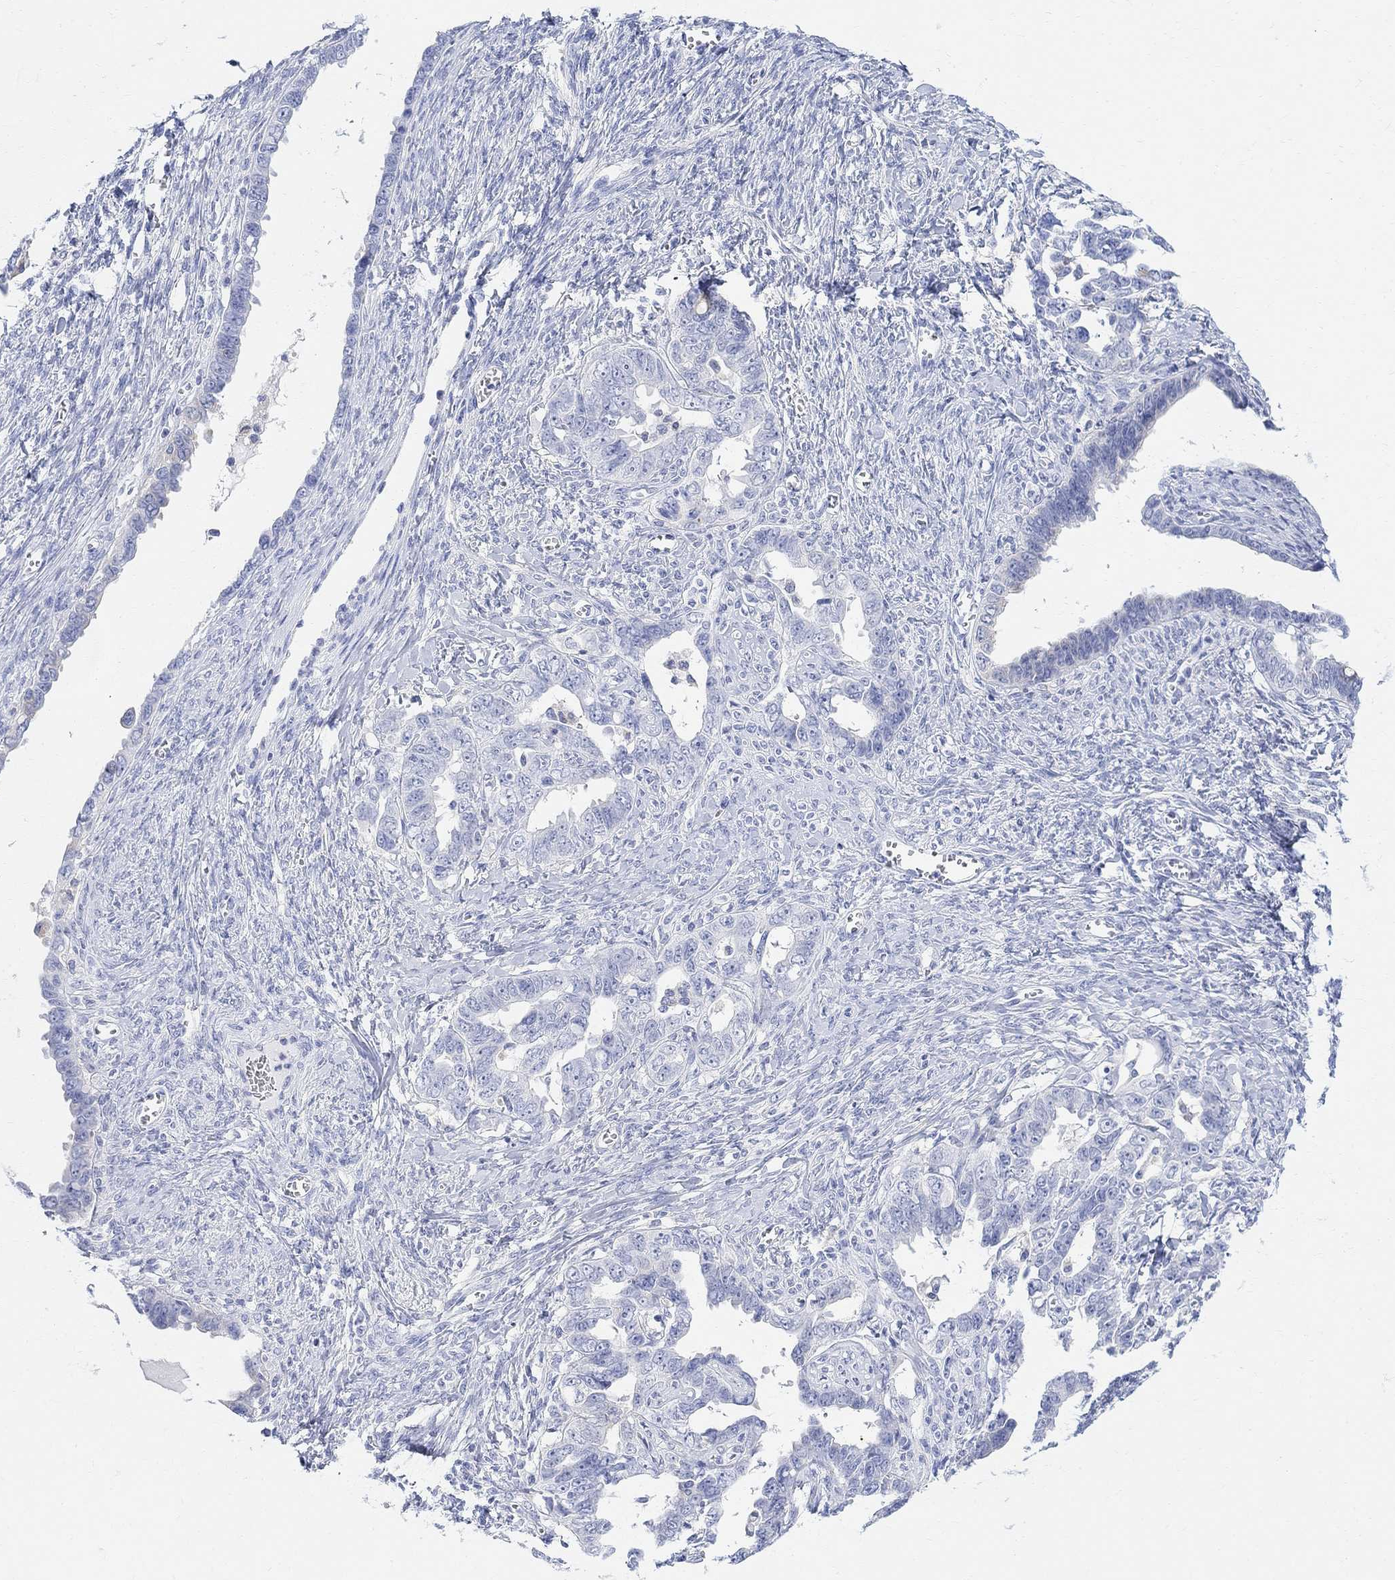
{"staining": {"intensity": "negative", "quantity": "none", "location": "none"}, "tissue": "ovarian cancer", "cell_type": "Tumor cells", "image_type": "cancer", "snomed": [{"axis": "morphology", "description": "Cystadenocarcinoma, serous, NOS"}, {"axis": "topography", "description": "Ovary"}], "caption": "Immunohistochemical staining of human ovarian cancer (serous cystadenocarcinoma) displays no significant positivity in tumor cells.", "gene": "RETNLB", "patient": {"sex": "female", "age": 69}}